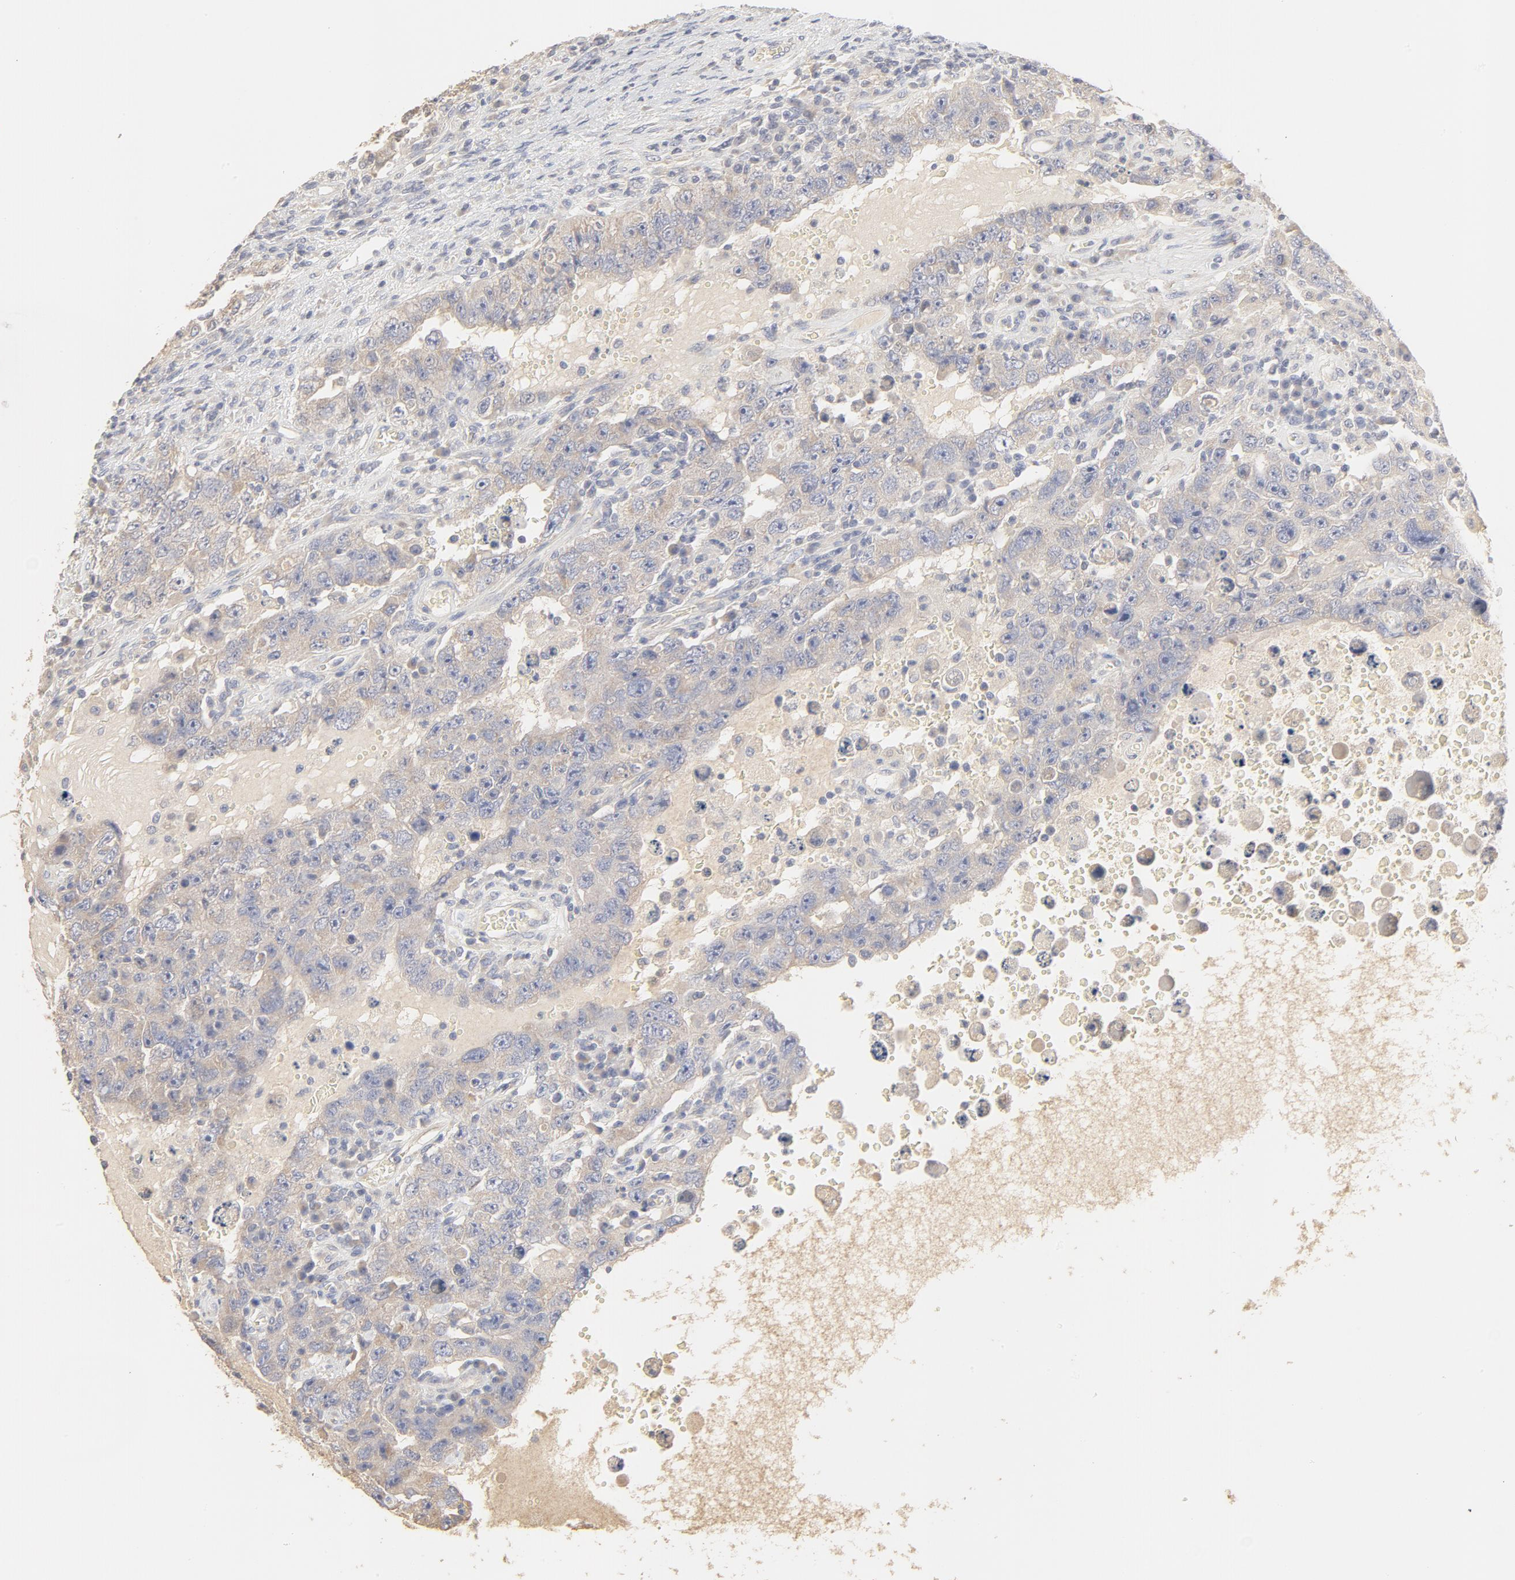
{"staining": {"intensity": "negative", "quantity": "none", "location": "none"}, "tissue": "testis cancer", "cell_type": "Tumor cells", "image_type": "cancer", "snomed": [{"axis": "morphology", "description": "Carcinoma, Embryonal, NOS"}, {"axis": "topography", "description": "Testis"}], "caption": "Human testis embryonal carcinoma stained for a protein using immunohistochemistry (IHC) exhibits no expression in tumor cells.", "gene": "FCGBP", "patient": {"sex": "male", "age": 26}}